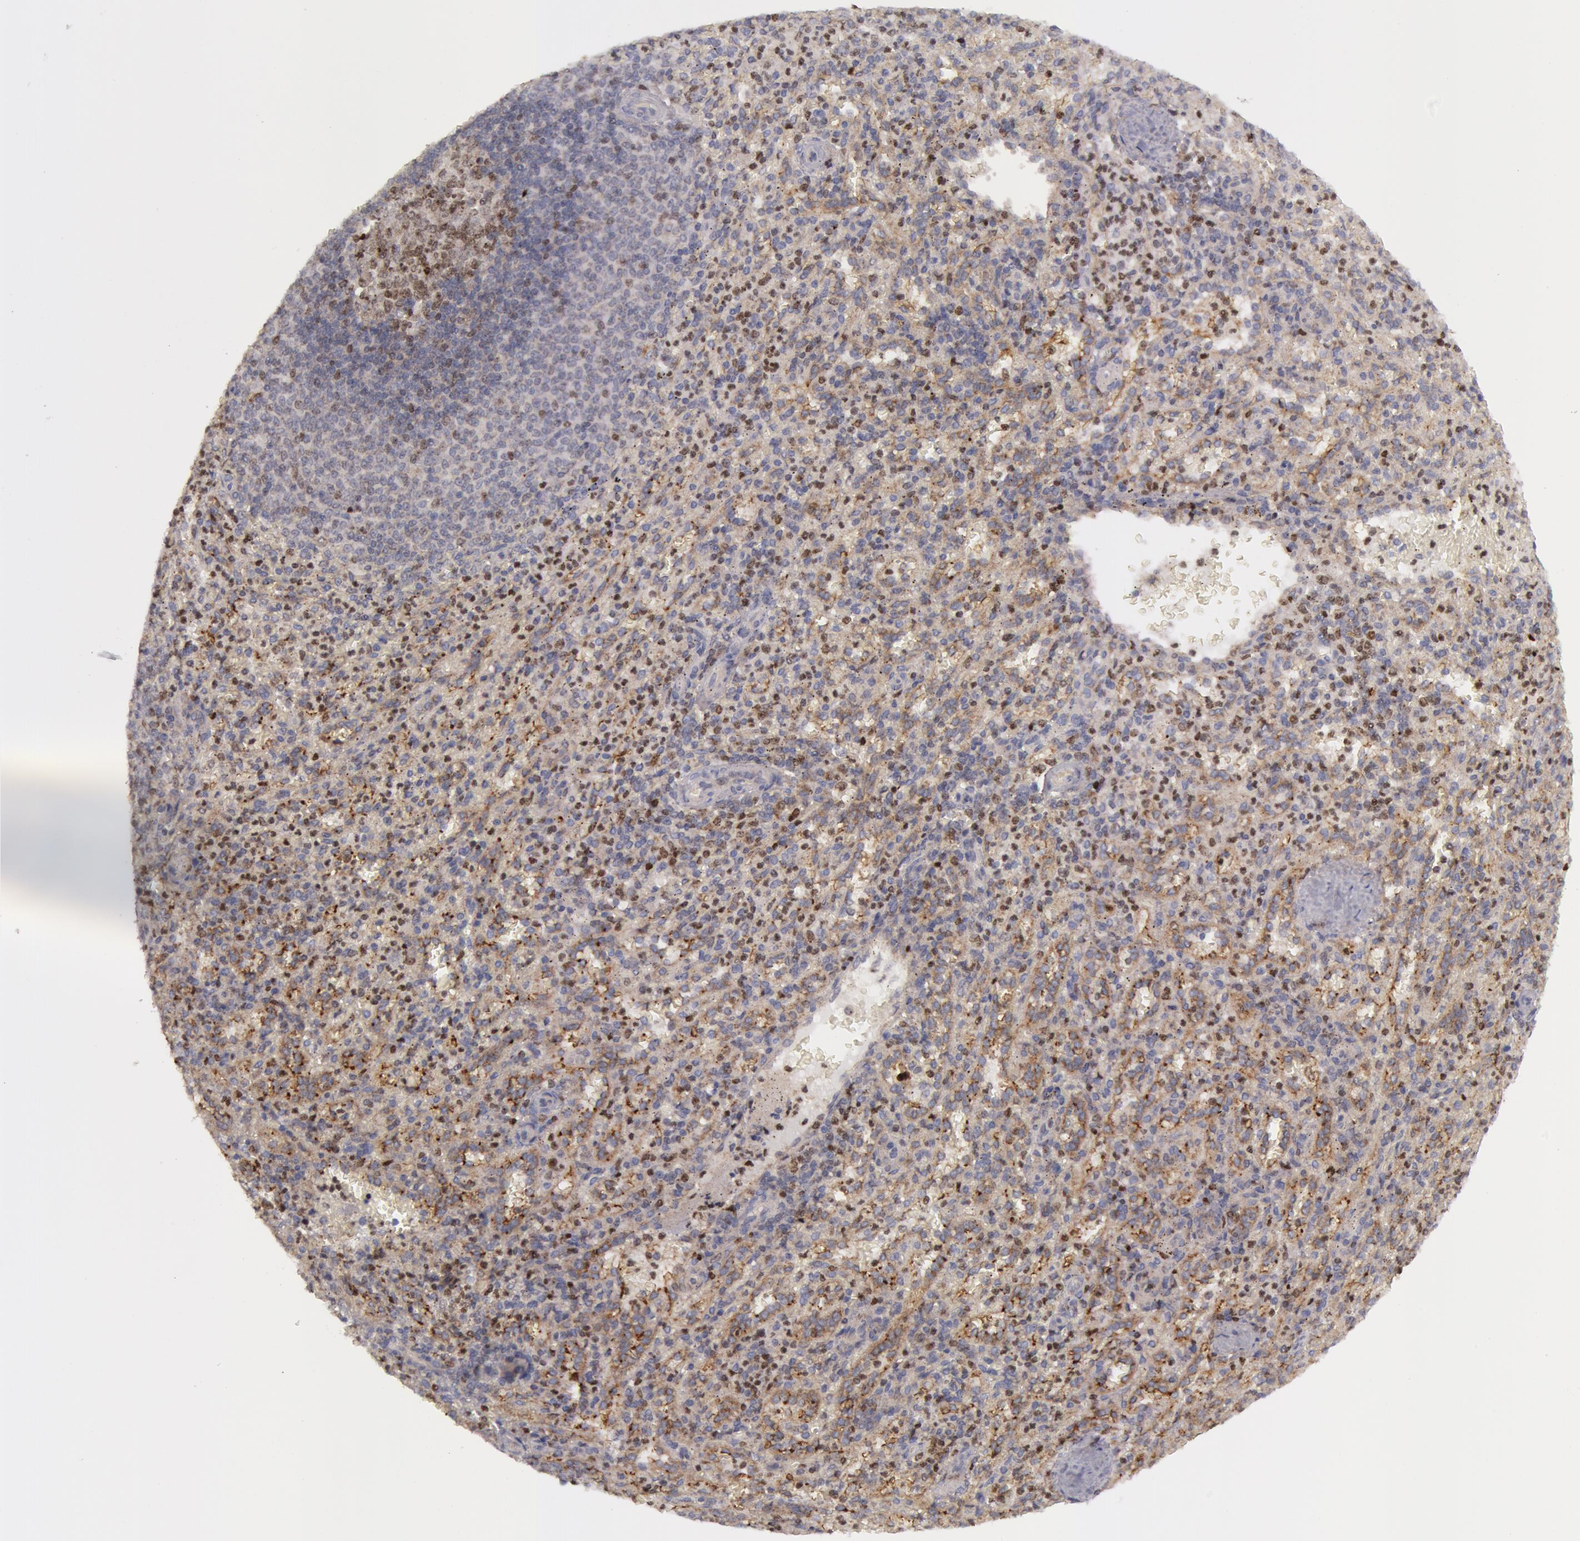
{"staining": {"intensity": "weak", "quantity": "<25%", "location": "nuclear"}, "tissue": "spleen", "cell_type": "Cells in red pulp", "image_type": "normal", "snomed": [{"axis": "morphology", "description": "Normal tissue, NOS"}, {"axis": "topography", "description": "Spleen"}], "caption": "This is a histopathology image of immunohistochemistry (IHC) staining of benign spleen, which shows no expression in cells in red pulp.", "gene": "ERBB2", "patient": {"sex": "female", "age": 21}}